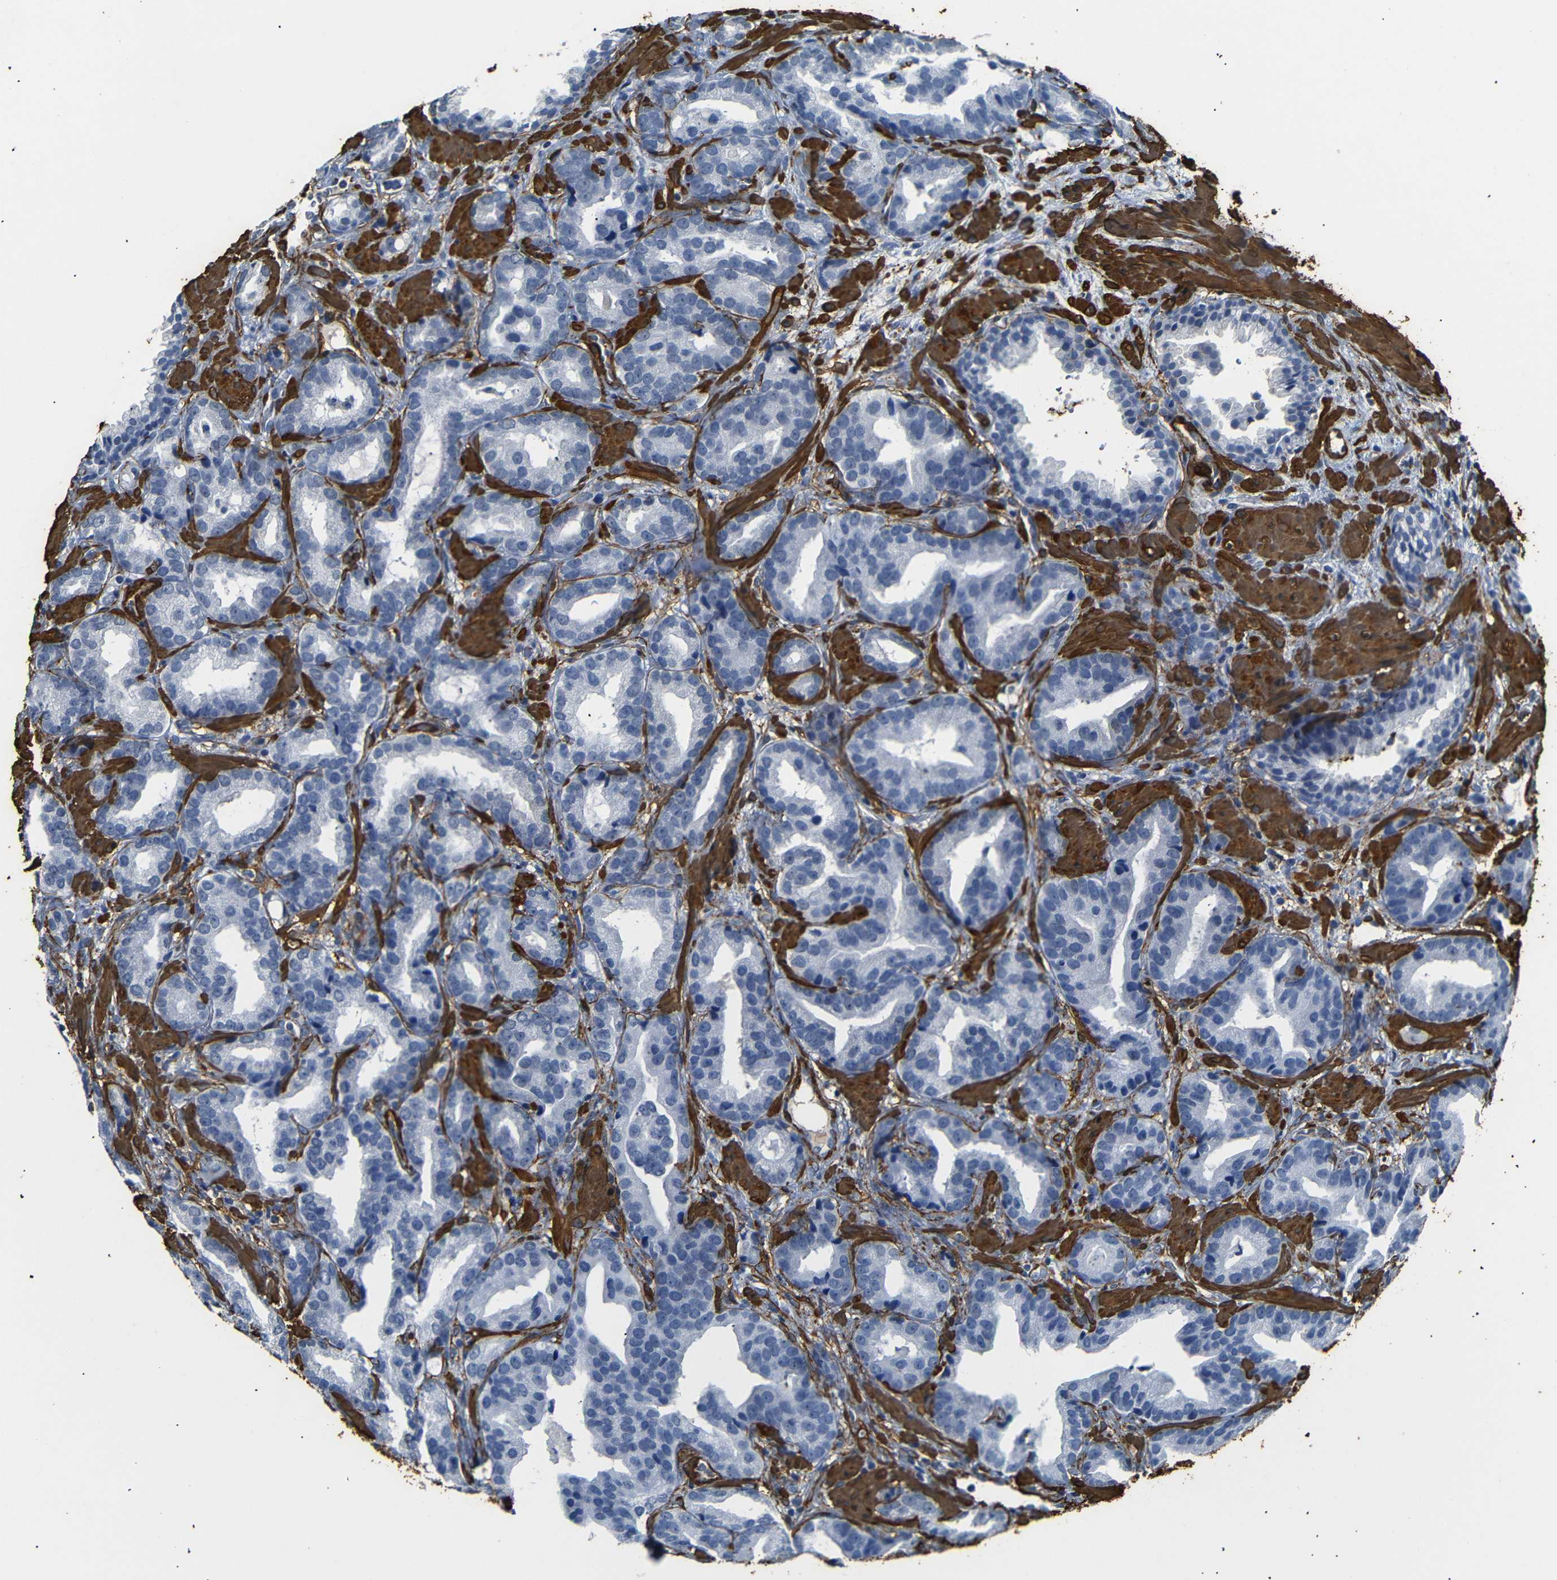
{"staining": {"intensity": "negative", "quantity": "none", "location": "none"}, "tissue": "prostate cancer", "cell_type": "Tumor cells", "image_type": "cancer", "snomed": [{"axis": "morphology", "description": "Adenocarcinoma, Low grade"}, {"axis": "topography", "description": "Prostate"}], "caption": "A photomicrograph of prostate cancer (low-grade adenocarcinoma) stained for a protein exhibits no brown staining in tumor cells.", "gene": "ACTA2", "patient": {"sex": "male", "age": 59}}